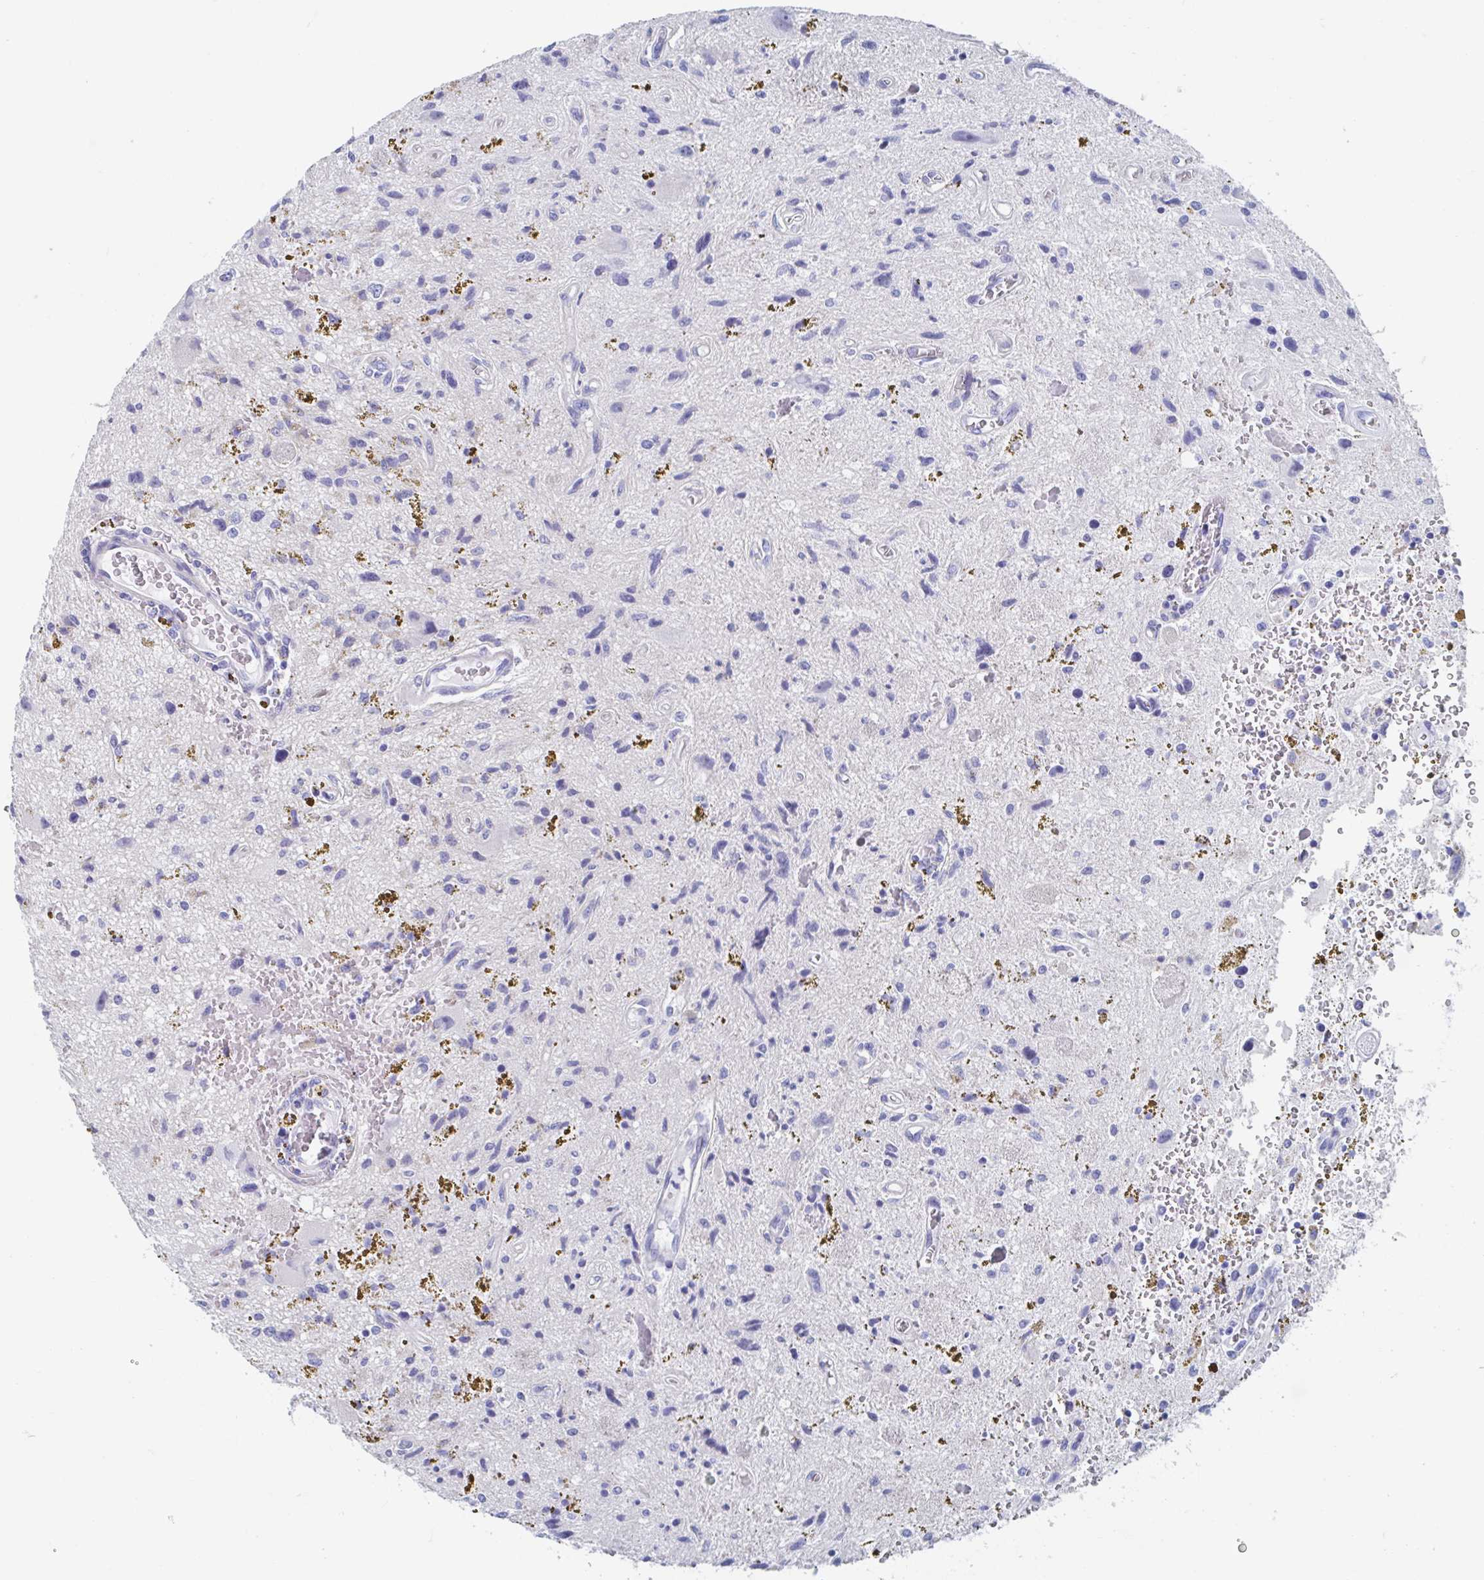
{"staining": {"intensity": "negative", "quantity": "none", "location": "none"}, "tissue": "glioma", "cell_type": "Tumor cells", "image_type": "cancer", "snomed": [{"axis": "morphology", "description": "Glioma, malignant, Low grade"}, {"axis": "topography", "description": "Cerebellum"}], "caption": "DAB (3,3'-diaminobenzidine) immunohistochemical staining of human malignant glioma (low-grade) displays no significant positivity in tumor cells.", "gene": "SHCBP1L", "patient": {"sex": "female", "age": 14}}